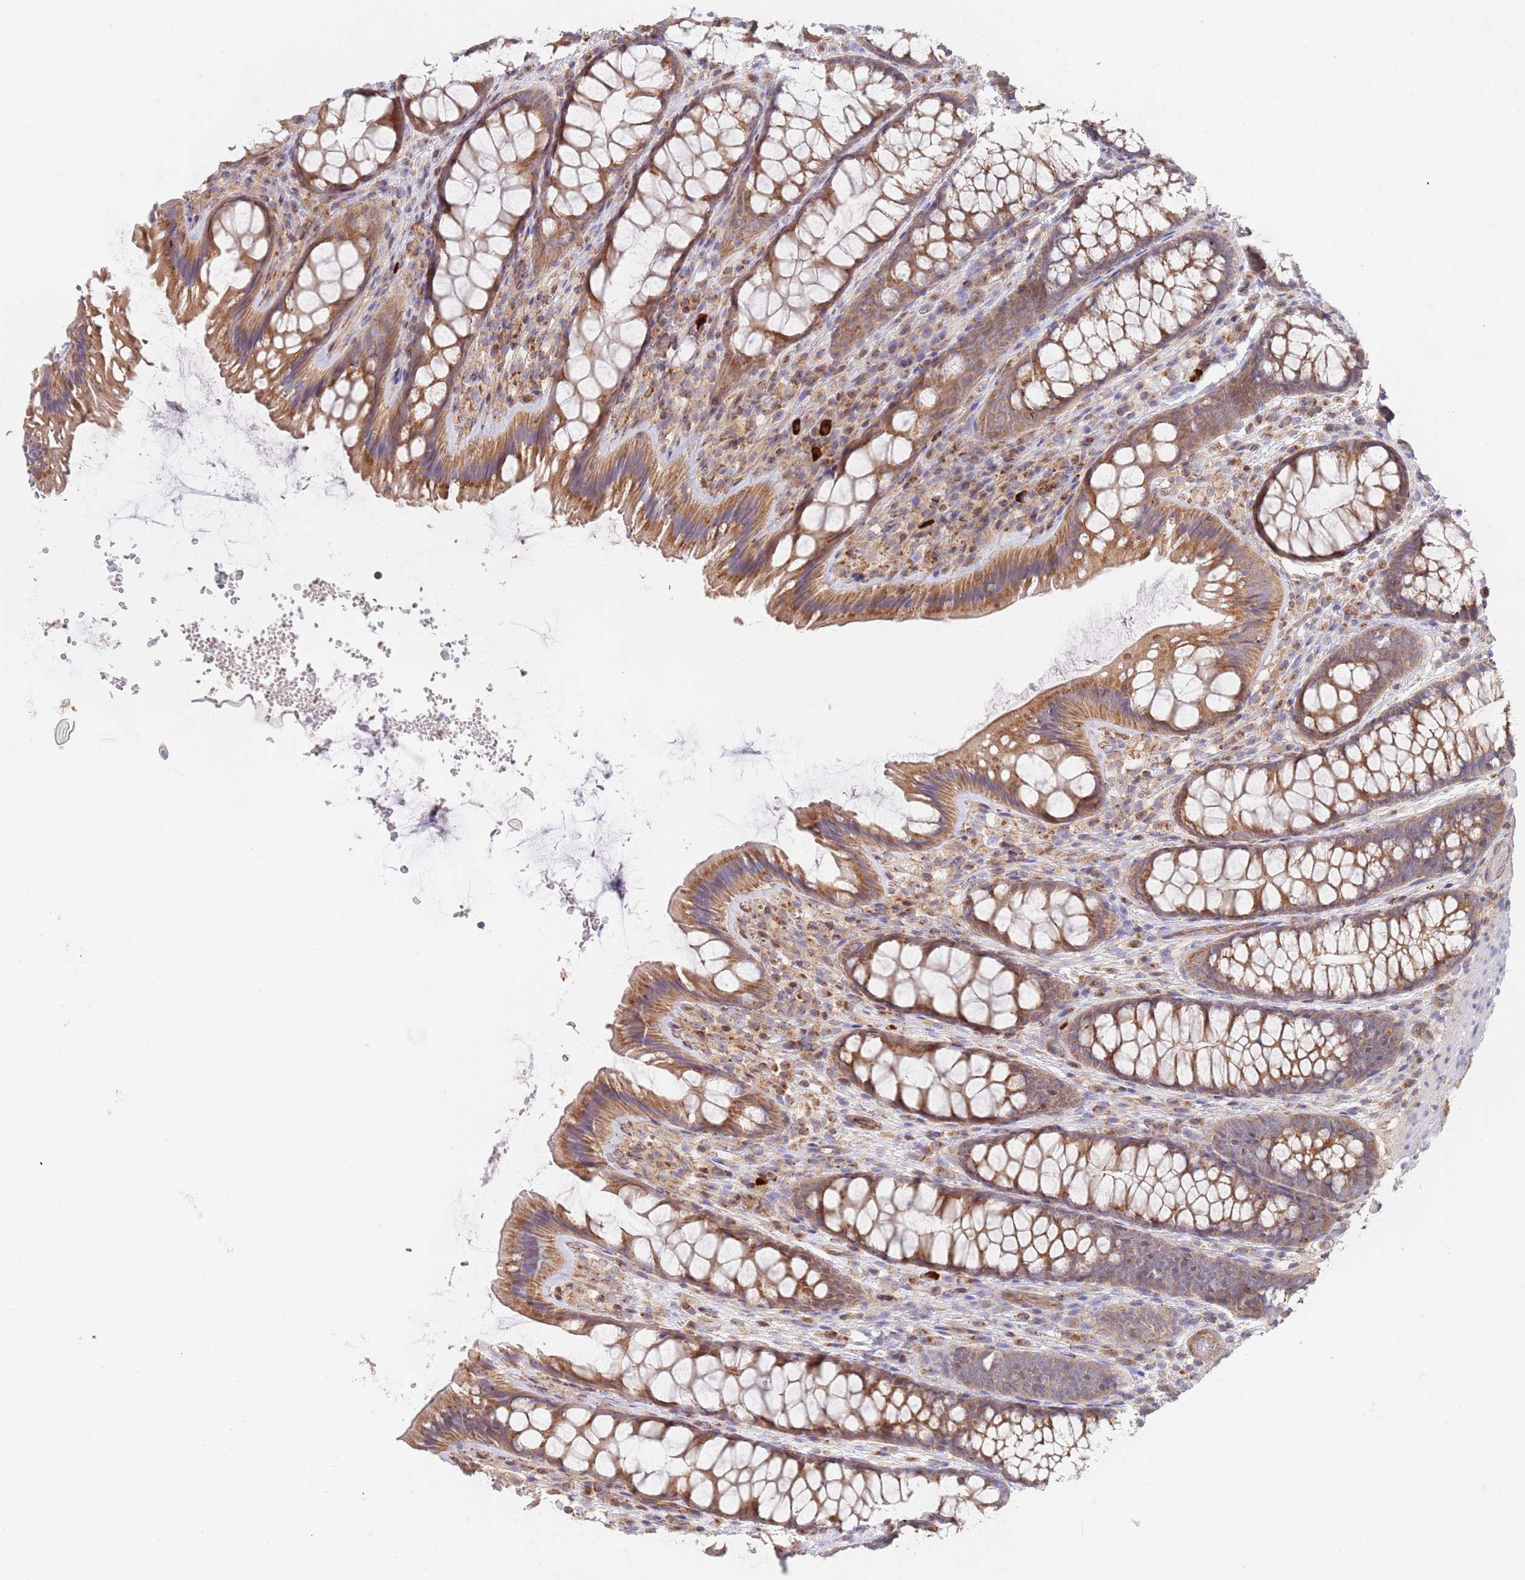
{"staining": {"intensity": "moderate", "quantity": ">75%", "location": "cytoplasmic/membranous"}, "tissue": "colon", "cell_type": "Endothelial cells", "image_type": "normal", "snomed": [{"axis": "morphology", "description": "Normal tissue, NOS"}, {"axis": "topography", "description": "Colon"}], "caption": "Colon stained with IHC reveals moderate cytoplasmic/membranous staining in approximately >75% of endothelial cells. The staining is performed using DAB (3,3'-diaminobenzidine) brown chromogen to label protein expression. The nuclei are counter-stained blue using hematoxylin.", "gene": "GUK1", "patient": {"sex": "male", "age": 46}}